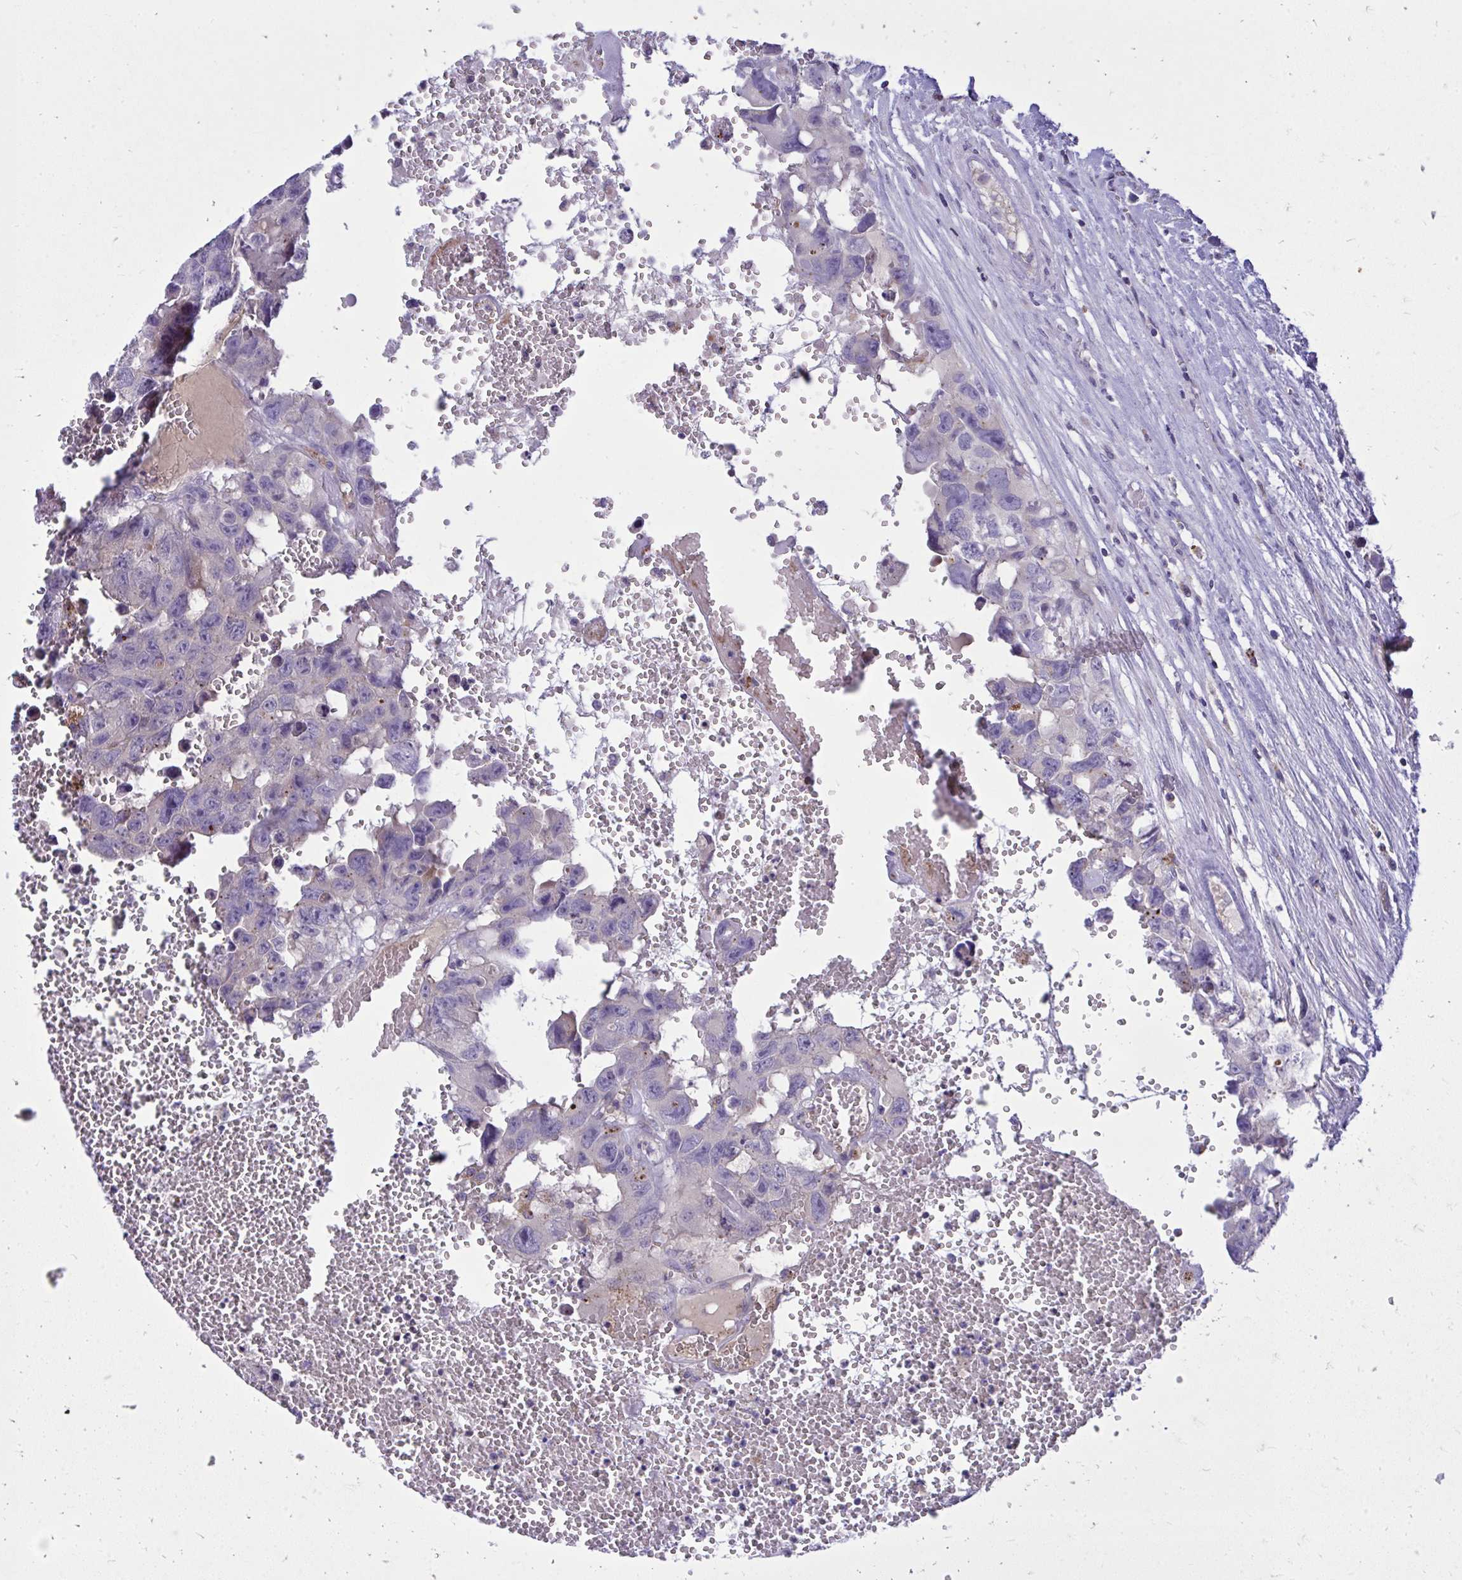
{"staining": {"intensity": "negative", "quantity": "none", "location": "none"}, "tissue": "testis cancer", "cell_type": "Tumor cells", "image_type": "cancer", "snomed": [{"axis": "morphology", "description": "Seminoma, NOS"}, {"axis": "topography", "description": "Testis"}], "caption": "Immunohistochemical staining of testis seminoma reveals no significant expression in tumor cells. (DAB immunohistochemistry with hematoxylin counter stain).", "gene": "TP53I11", "patient": {"sex": "male", "age": 26}}